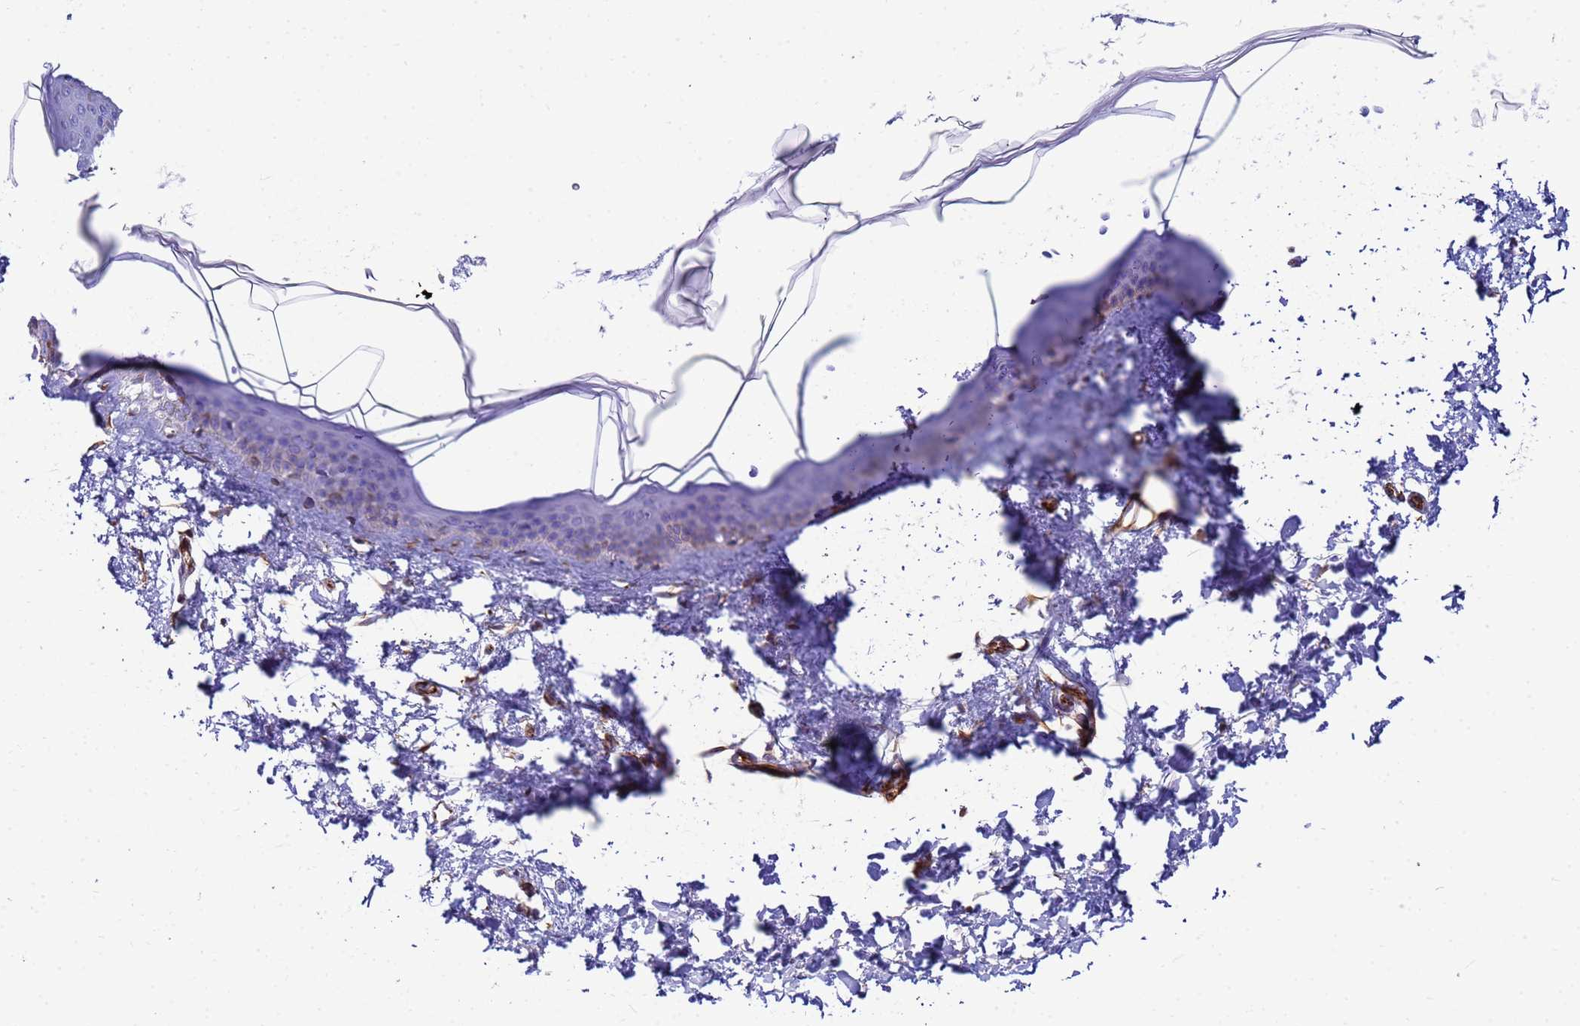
{"staining": {"intensity": "moderate", "quantity": "25%-75%", "location": "cytoplasmic/membranous"}, "tissue": "skin", "cell_type": "Fibroblasts", "image_type": "normal", "snomed": [{"axis": "morphology", "description": "Normal tissue, NOS"}, {"axis": "topography", "description": "Skin"}], "caption": "Brown immunohistochemical staining in benign skin exhibits moderate cytoplasmic/membranous positivity in approximately 25%-75% of fibroblasts.", "gene": "UBXN2B", "patient": {"sex": "female", "age": 58}}